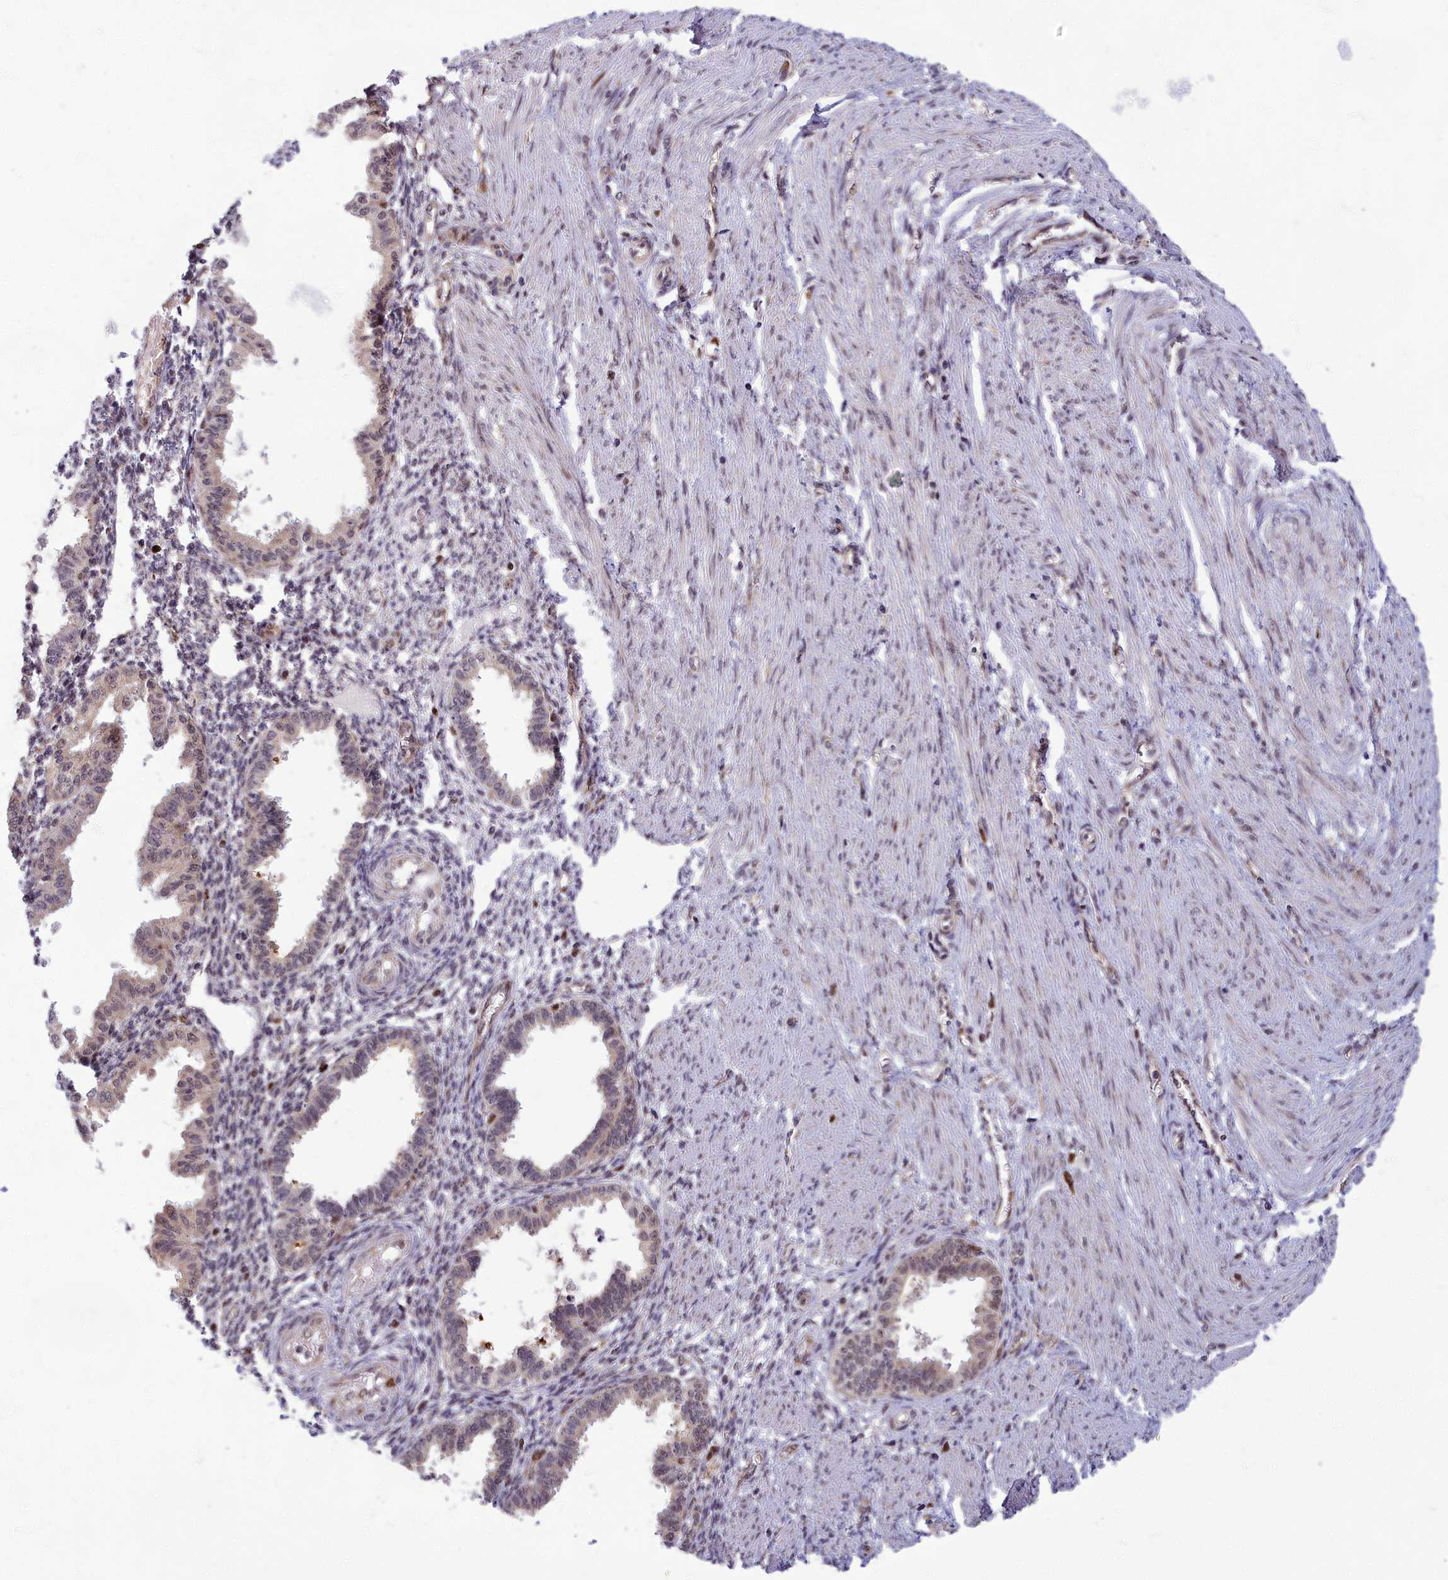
{"staining": {"intensity": "negative", "quantity": "none", "location": "none"}, "tissue": "endometrium", "cell_type": "Cells in endometrial stroma", "image_type": "normal", "snomed": [{"axis": "morphology", "description": "Normal tissue, NOS"}, {"axis": "topography", "description": "Endometrium"}], "caption": "Immunohistochemical staining of normal human endometrium exhibits no significant expression in cells in endometrial stroma. Brightfield microscopy of immunohistochemistry (IHC) stained with DAB (3,3'-diaminobenzidine) (brown) and hematoxylin (blue), captured at high magnification.", "gene": "EARS2", "patient": {"sex": "female", "age": 33}}